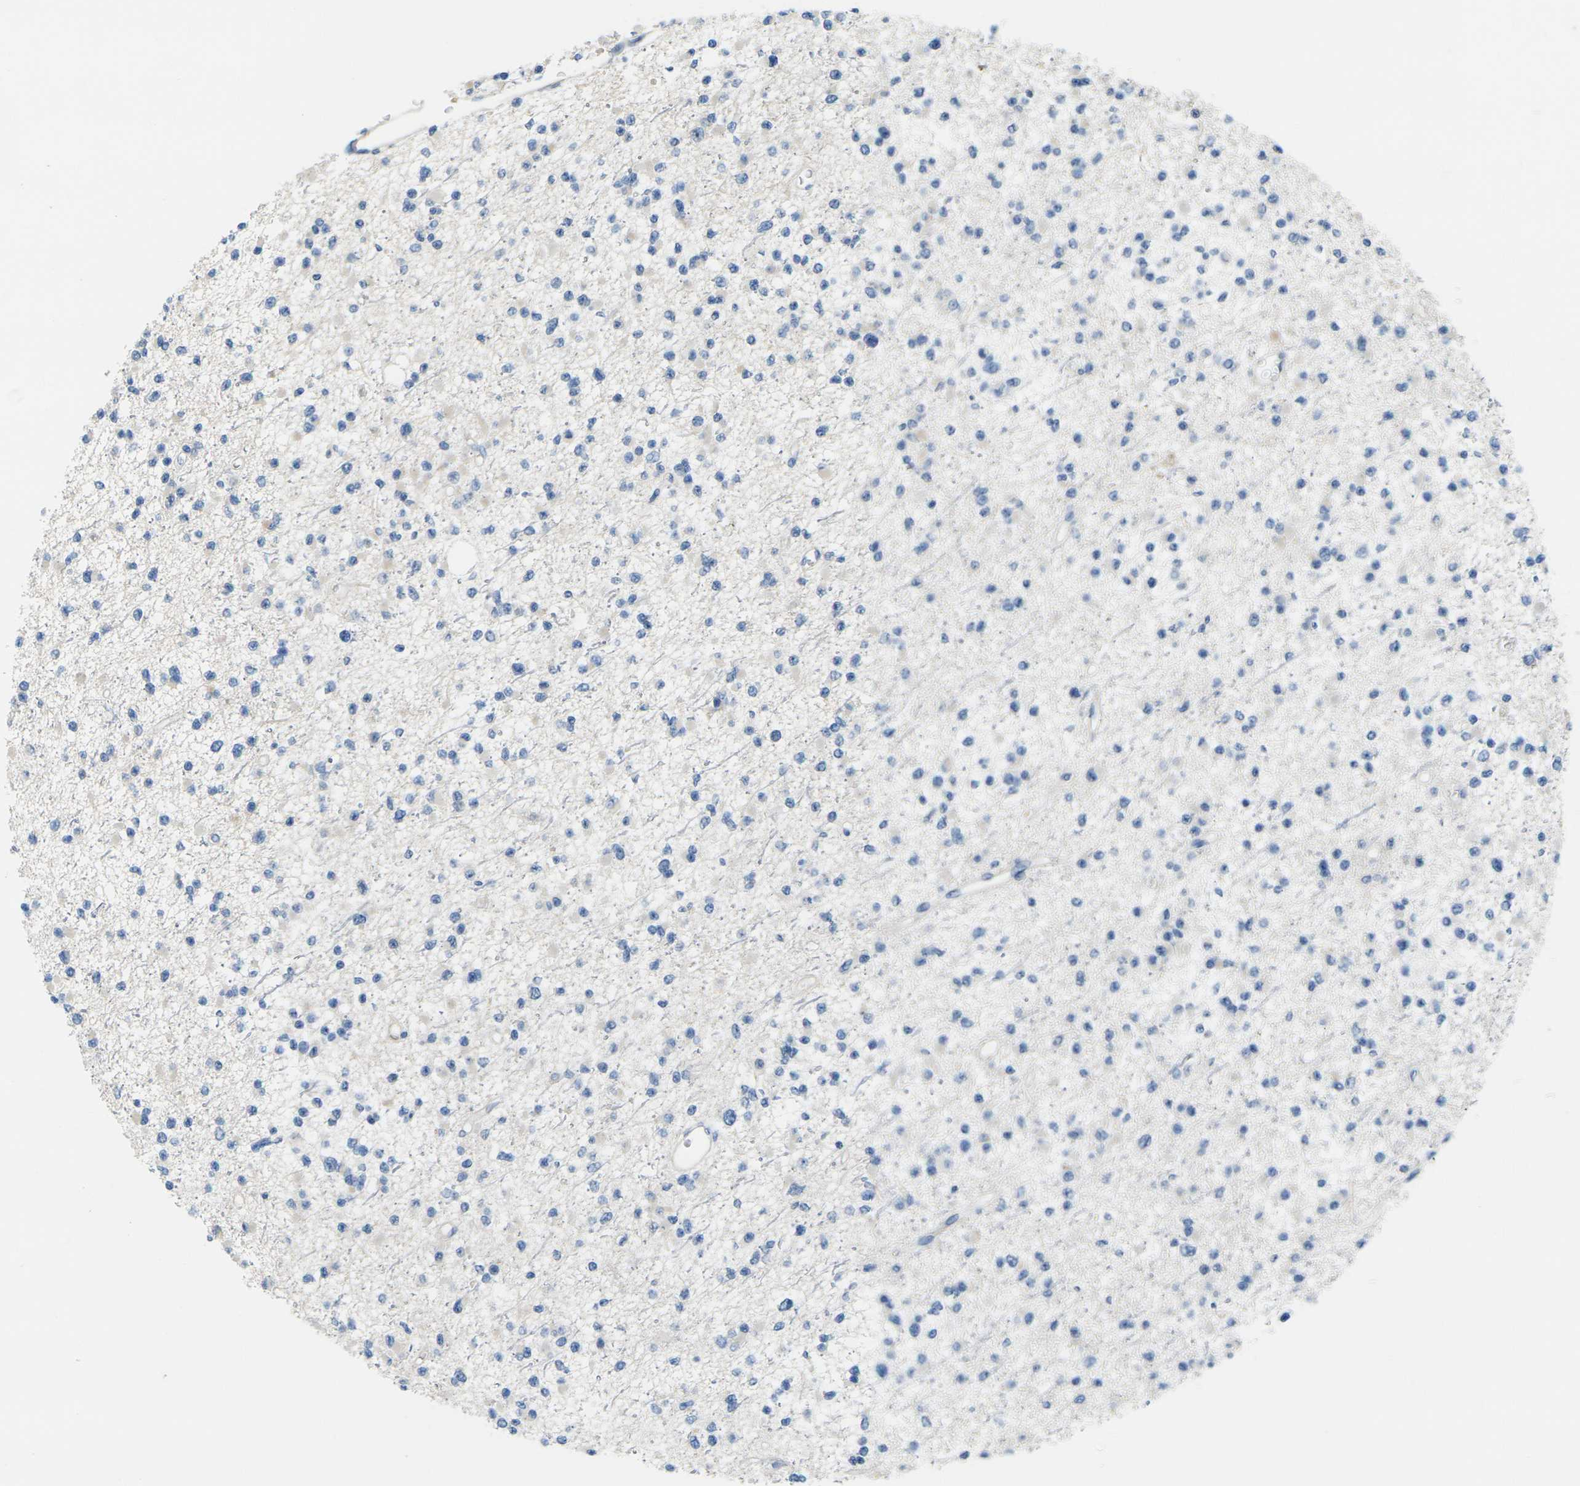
{"staining": {"intensity": "negative", "quantity": "none", "location": "none"}, "tissue": "glioma", "cell_type": "Tumor cells", "image_type": "cancer", "snomed": [{"axis": "morphology", "description": "Glioma, malignant, Low grade"}, {"axis": "topography", "description": "Brain"}], "caption": "Immunohistochemical staining of human malignant glioma (low-grade) exhibits no significant expression in tumor cells.", "gene": "CYP2C8", "patient": {"sex": "female", "age": 22}}